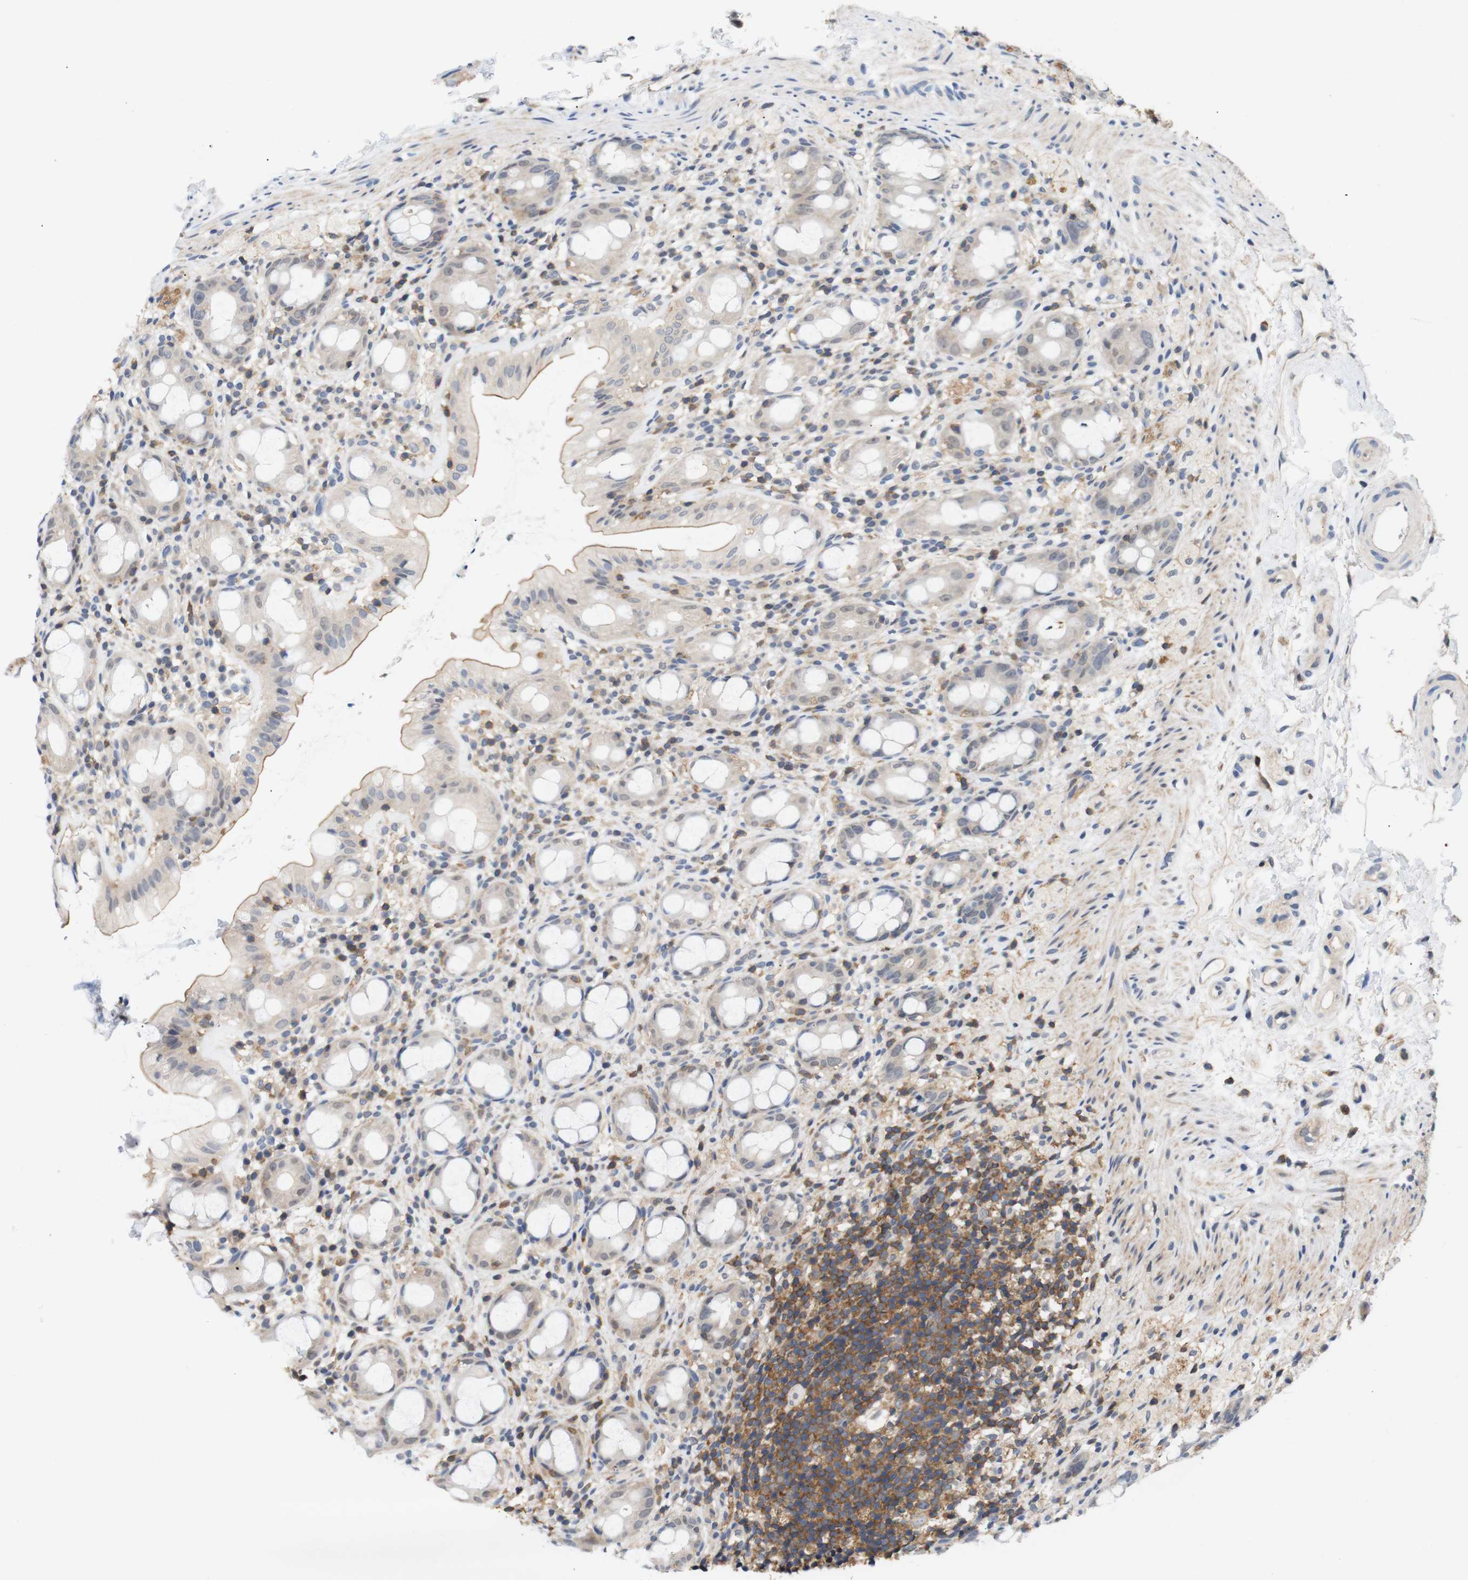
{"staining": {"intensity": "weak", "quantity": "<25%", "location": "cytoplasmic/membranous"}, "tissue": "rectum", "cell_type": "Glandular cells", "image_type": "normal", "snomed": [{"axis": "morphology", "description": "Normal tissue, NOS"}, {"axis": "topography", "description": "Rectum"}], "caption": "Immunohistochemistry photomicrograph of normal rectum: human rectum stained with DAB (3,3'-diaminobenzidine) shows no significant protein positivity in glandular cells.", "gene": "BRWD3", "patient": {"sex": "male", "age": 44}}